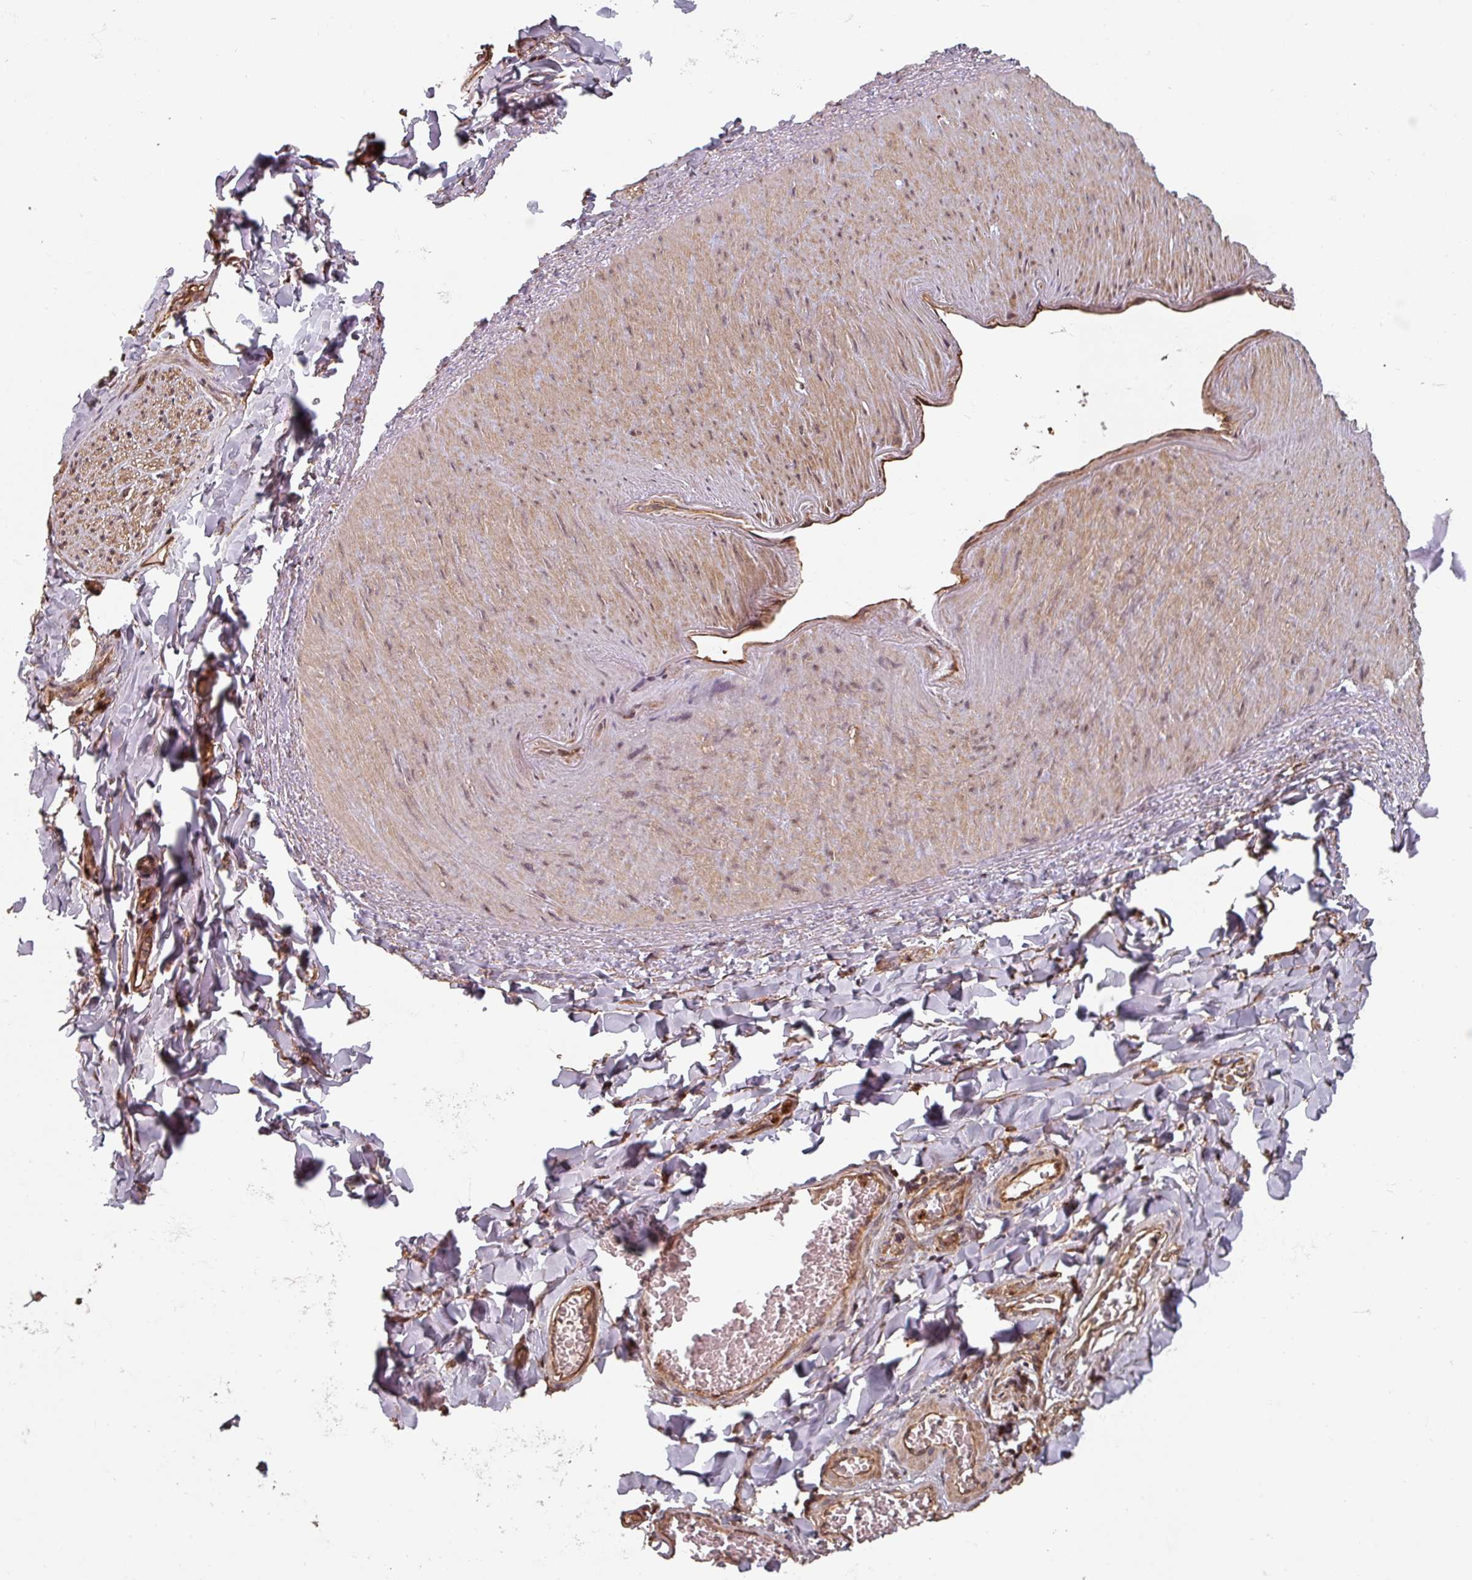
{"staining": {"intensity": "weak", "quantity": ">75%", "location": "cytoplasmic/membranous"}, "tissue": "adipose tissue", "cell_type": "Adipocytes", "image_type": "normal", "snomed": [{"axis": "morphology", "description": "Normal tissue, NOS"}, {"axis": "morphology", "description": "Carcinoma, NOS"}, {"axis": "topography", "description": "Pancreas"}, {"axis": "topography", "description": "Peripheral nerve tissue"}], "caption": "Weak cytoplasmic/membranous protein staining is appreciated in about >75% of adipocytes in adipose tissue. (Stains: DAB in brown, nuclei in blue, Microscopy: brightfield microscopy at high magnification).", "gene": "EID1", "patient": {"sex": "female", "age": 29}}